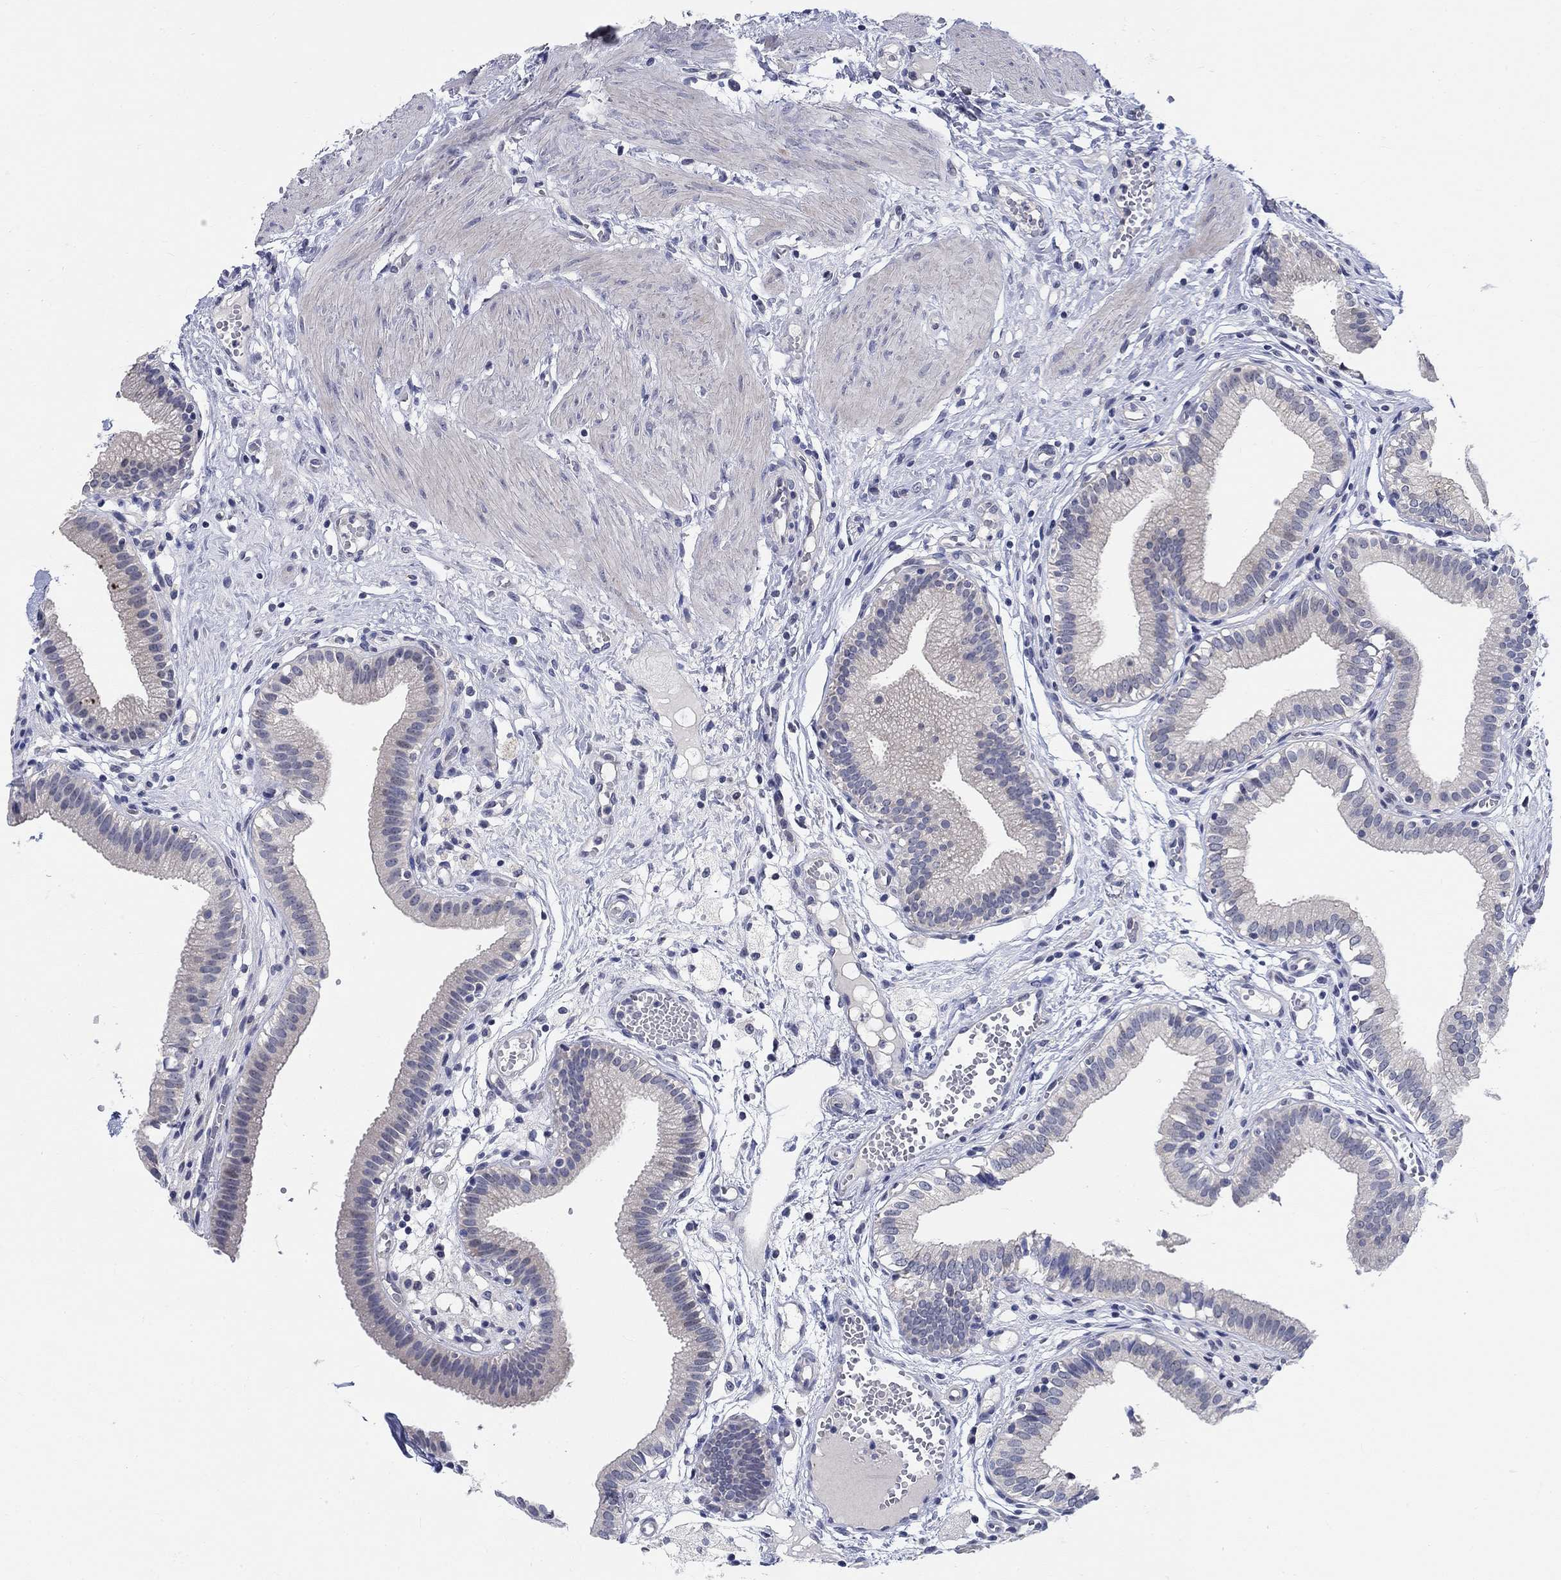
{"staining": {"intensity": "negative", "quantity": "none", "location": "none"}, "tissue": "gallbladder", "cell_type": "Glandular cells", "image_type": "normal", "snomed": [{"axis": "morphology", "description": "Normal tissue, NOS"}, {"axis": "topography", "description": "Gallbladder"}], "caption": "A histopathology image of human gallbladder is negative for staining in glandular cells. (DAB immunohistochemistry (IHC) with hematoxylin counter stain).", "gene": "SMIM18", "patient": {"sex": "female", "age": 24}}